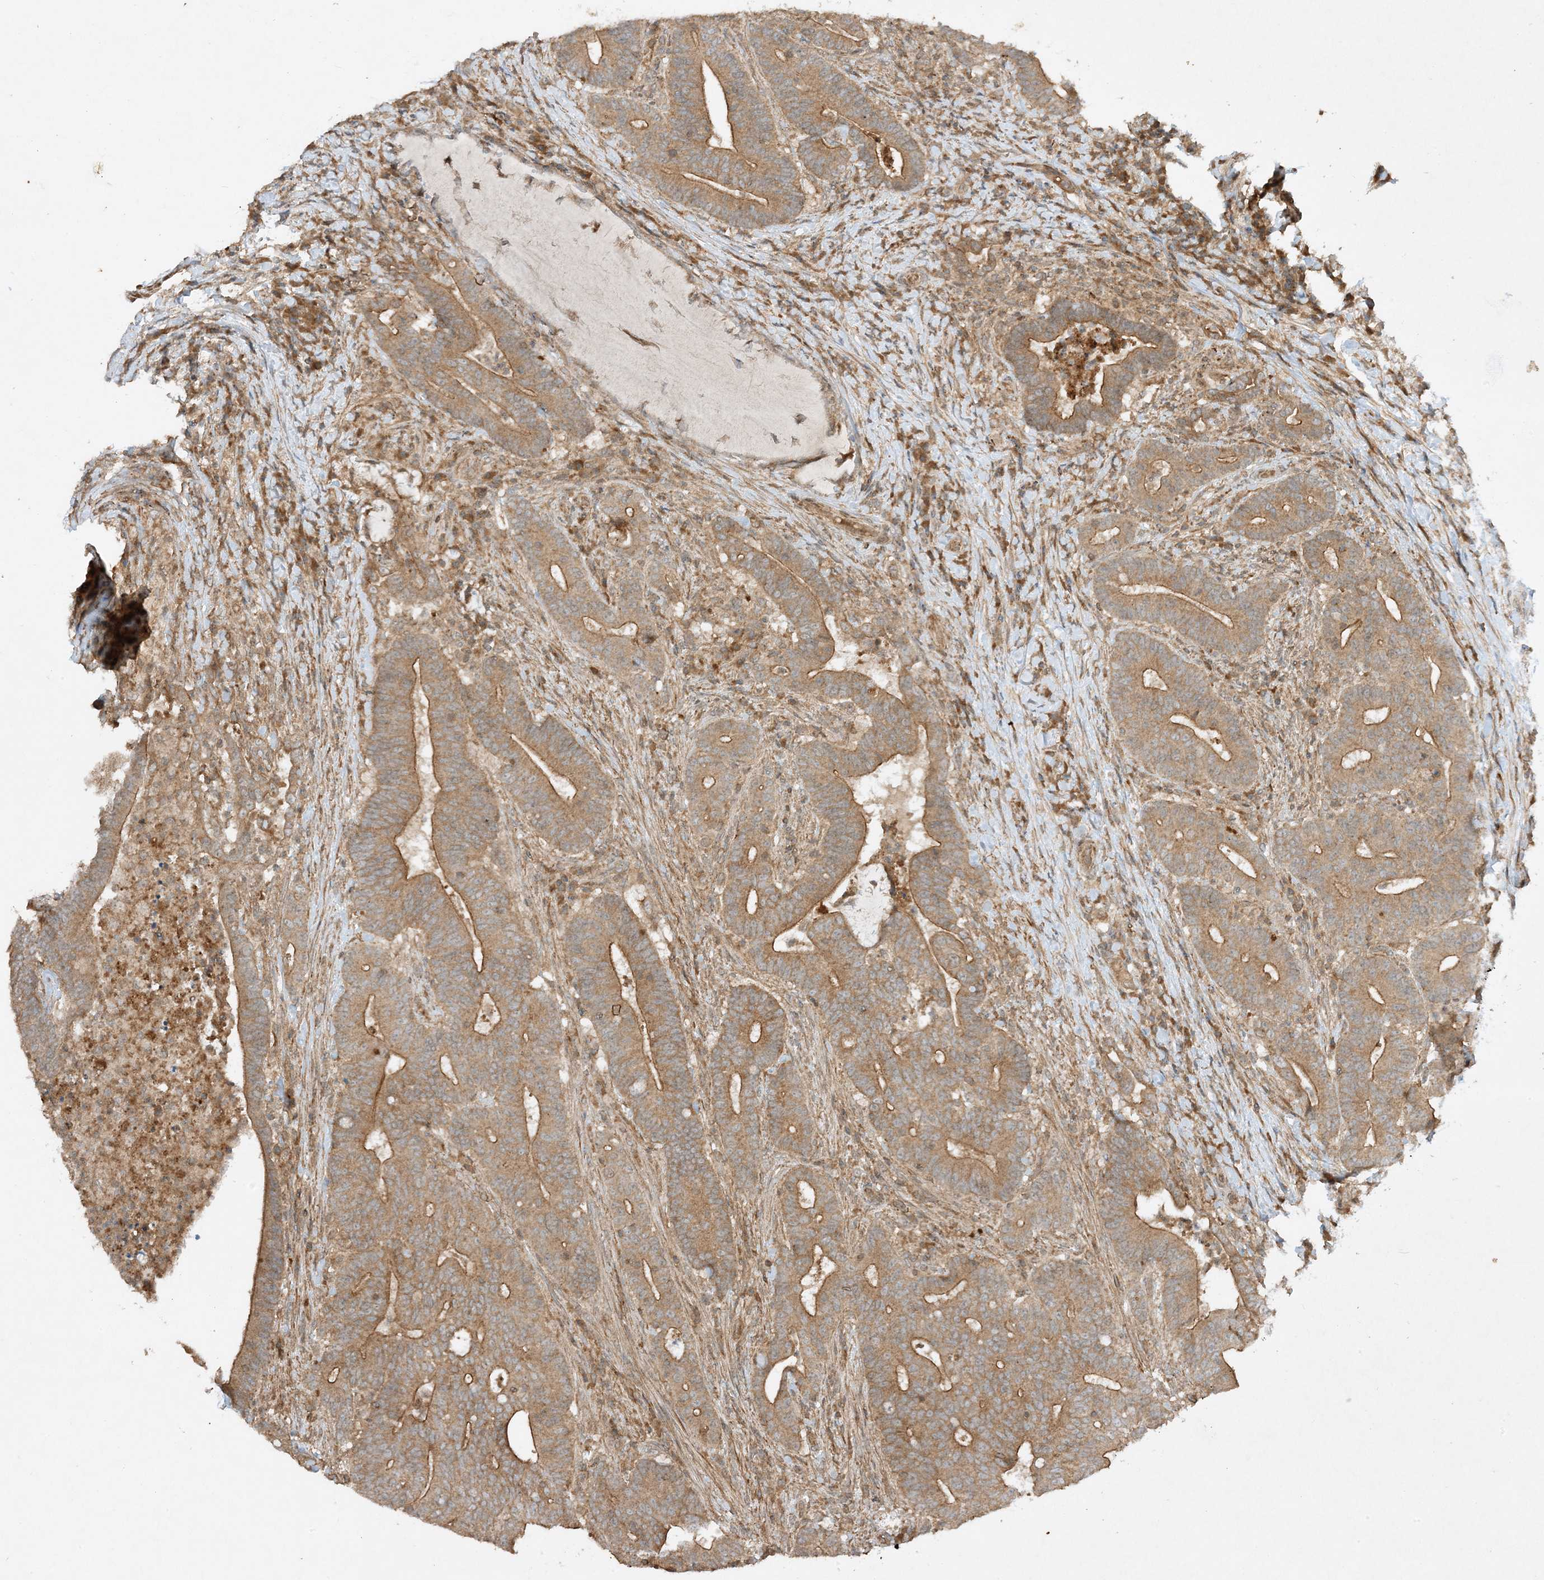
{"staining": {"intensity": "moderate", "quantity": ">75%", "location": "cytoplasmic/membranous"}, "tissue": "colorectal cancer", "cell_type": "Tumor cells", "image_type": "cancer", "snomed": [{"axis": "morphology", "description": "Adenocarcinoma, NOS"}, {"axis": "topography", "description": "Colon"}], "caption": "Human adenocarcinoma (colorectal) stained with a protein marker exhibits moderate staining in tumor cells.", "gene": "XRN1", "patient": {"sex": "female", "age": 66}}